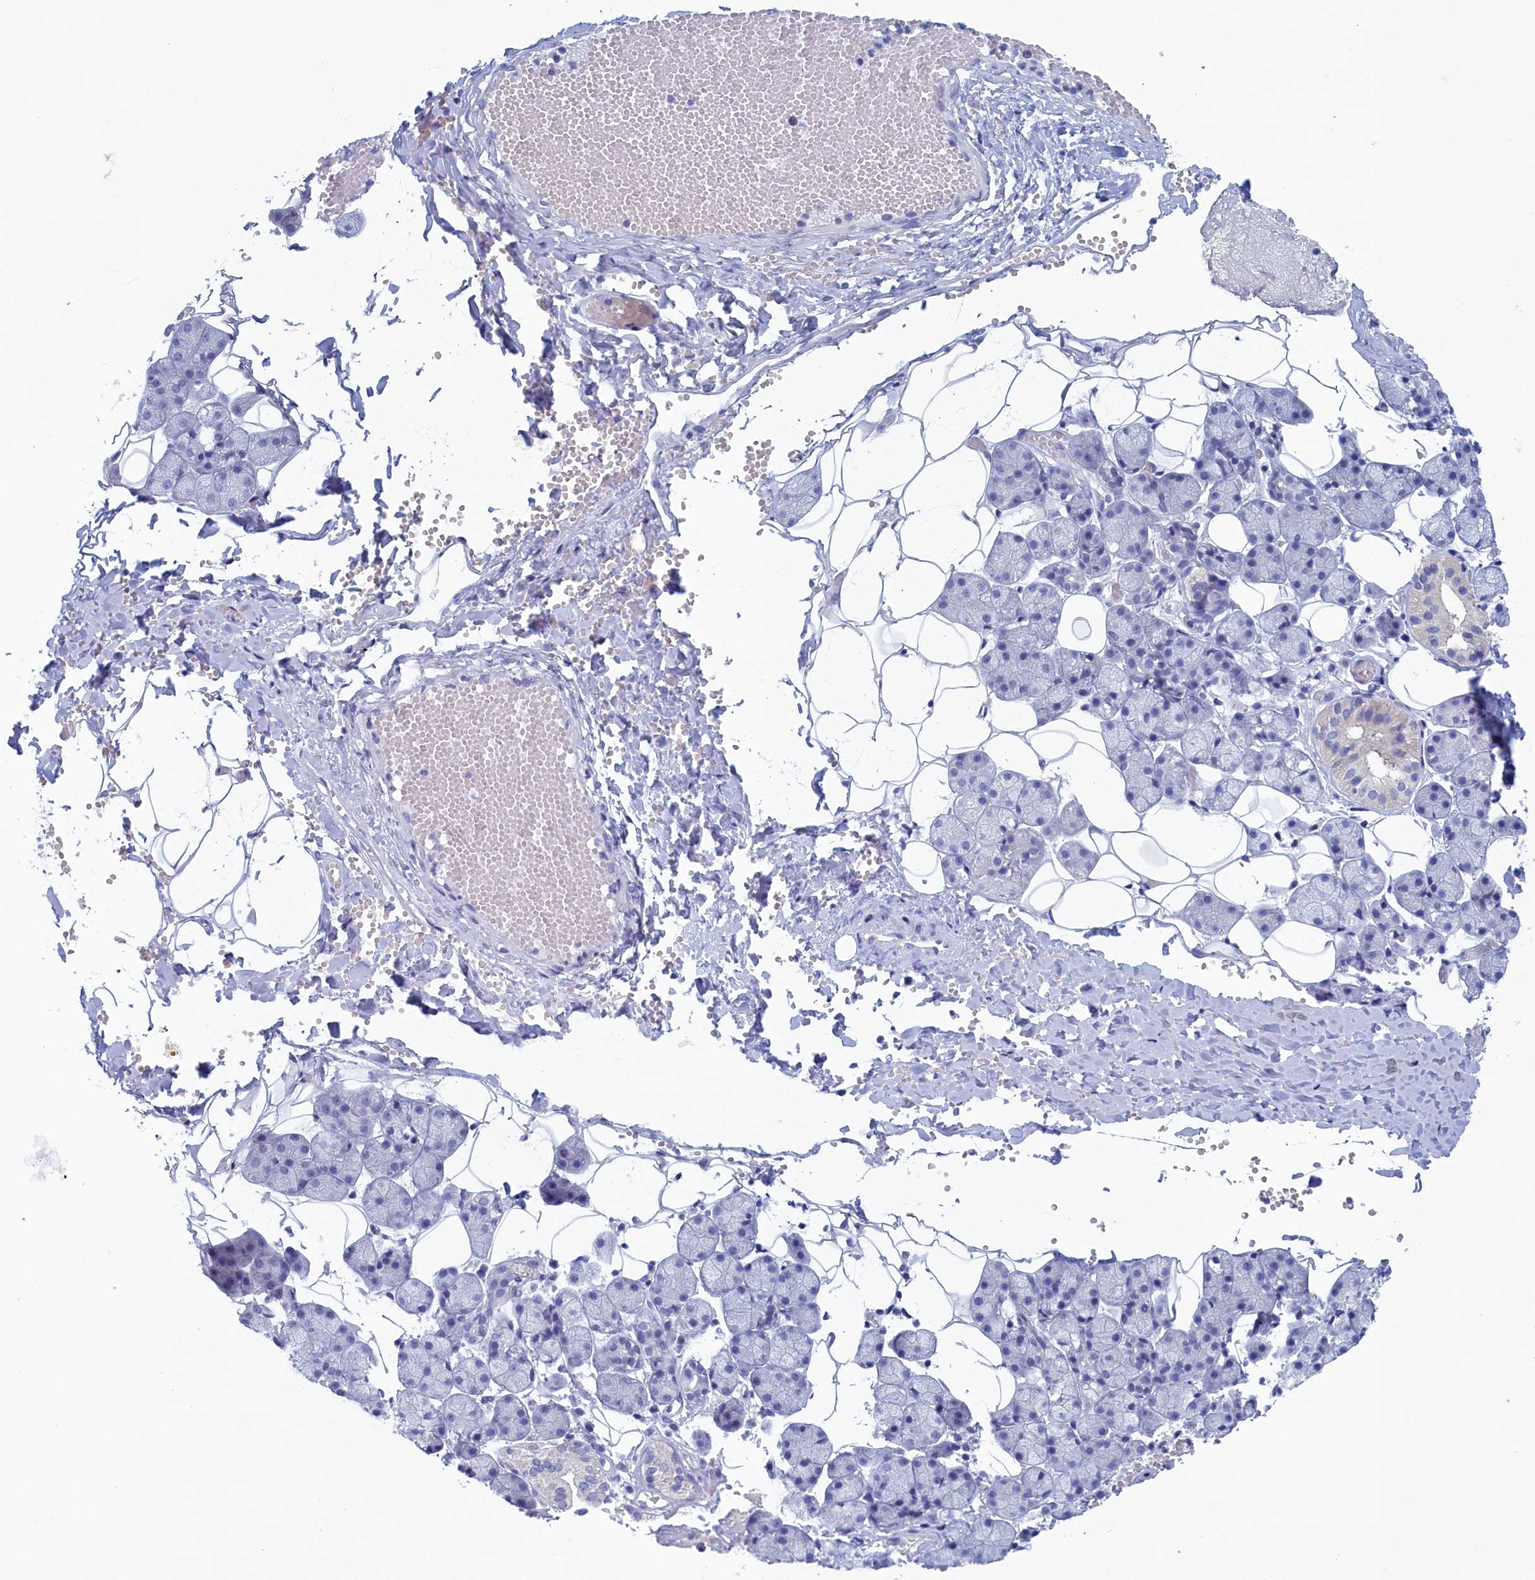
{"staining": {"intensity": "negative", "quantity": "none", "location": "none"}, "tissue": "salivary gland", "cell_type": "Glandular cells", "image_type": "normal", "snomed": [{"axis": "morphology", "description": "Normal tissue, NOS"}, {"axis": "topography", "description": "Salivary gland"}], "caption": "Histopathology image shows no significant protein positivity in glandular cells of benign salivary gland.", "gene": "WDR76", "patient": {"sex": "female", "age": 33}}